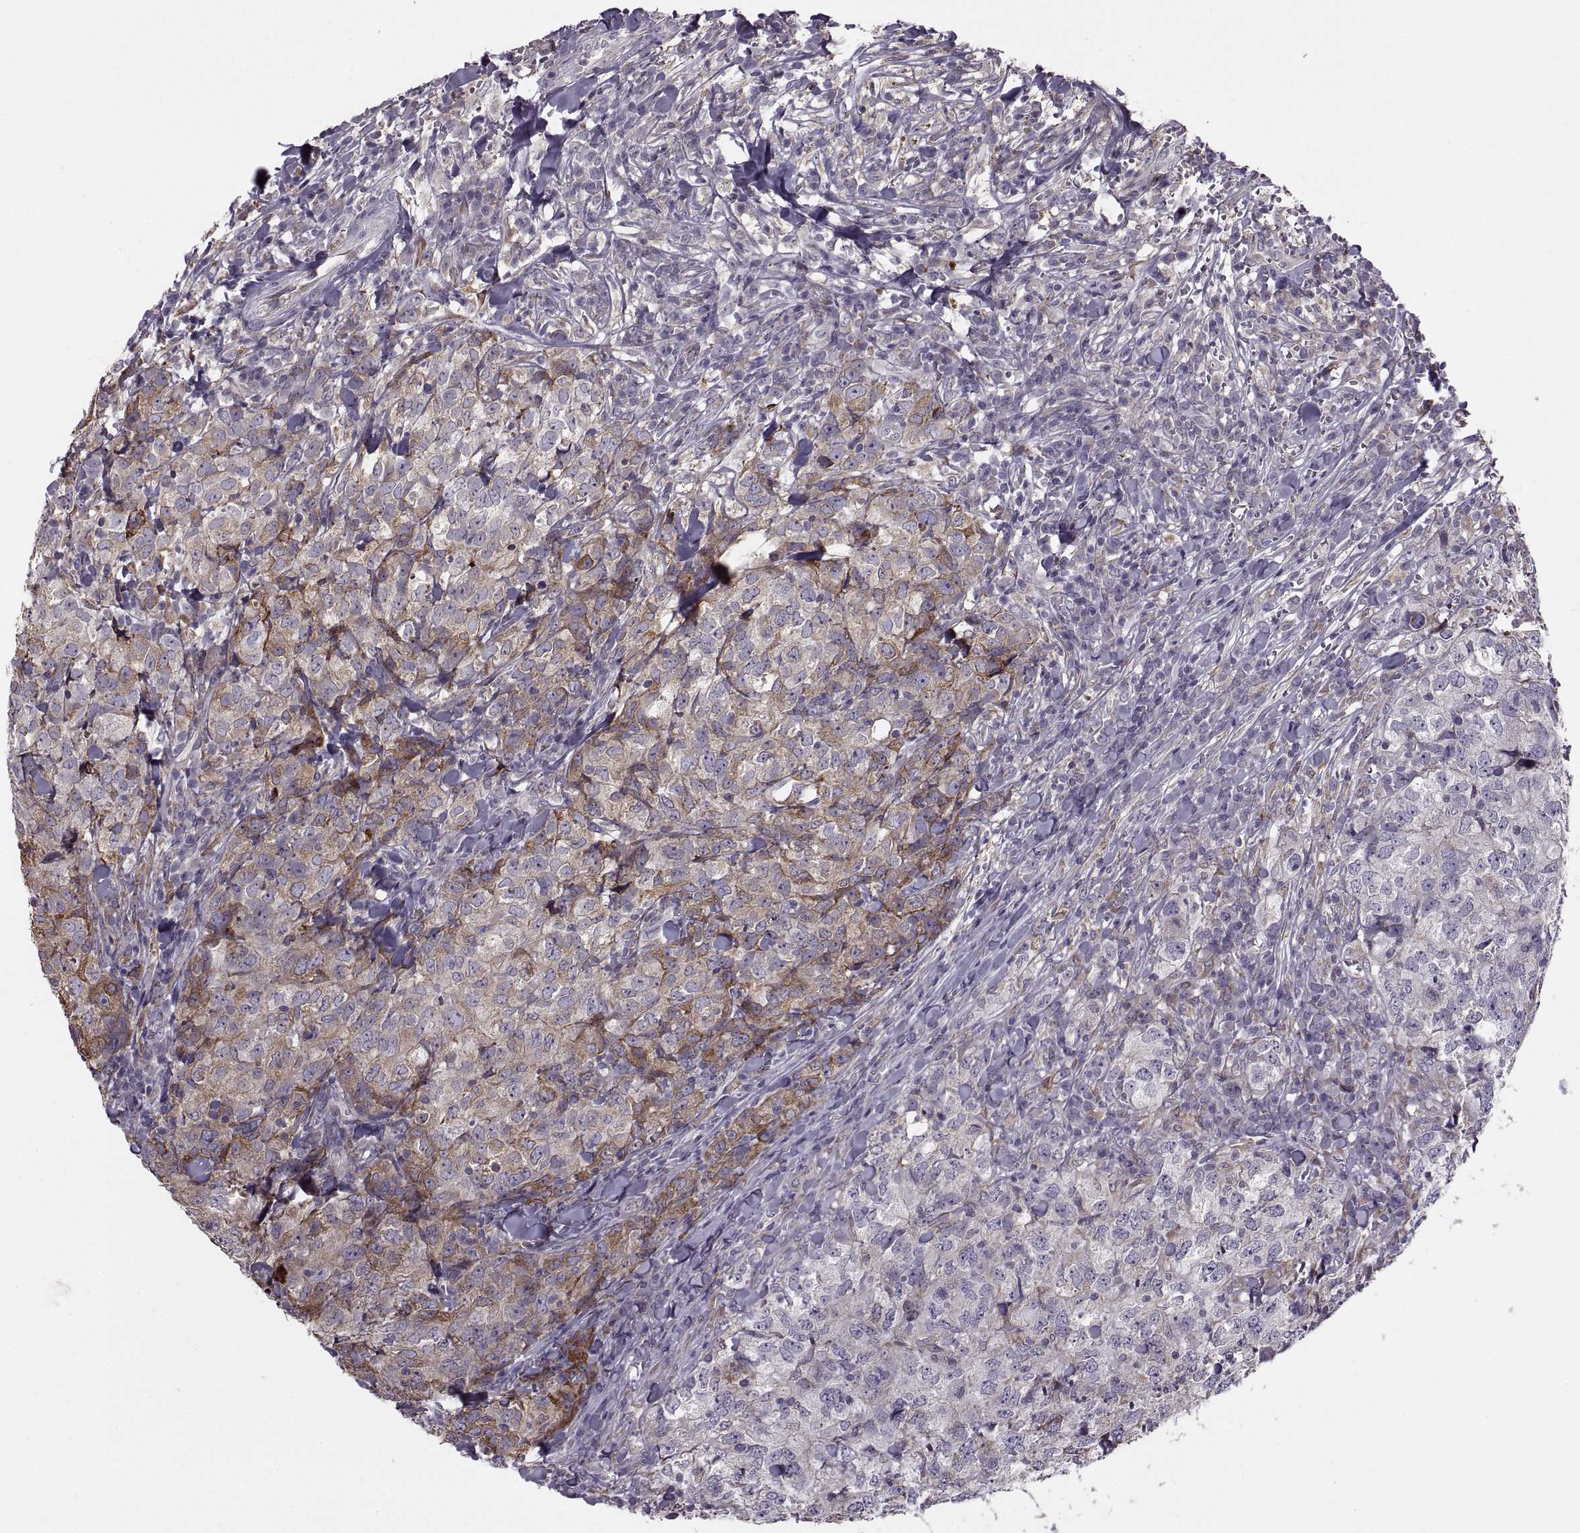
{"staining": {"intensity": "moderate", "quantity": "25%-75%", "location": "cytoplasmic/membranous"}, "tissue": "breast cancer", "cell_type": "Tumor cells", "image_type": "cancer", "snomed": [{"axis": "morphology", "description": "Duct carcinoma"}, {"axis": "topography", "description": "Breast"}], "caption": "A brown stain highlights moderate cytoplasmic/membranous positivity of a protein in human breast cancer tumor cells.", "gene": "LETM2", "patient": {"sex": "female", "age": 30}}